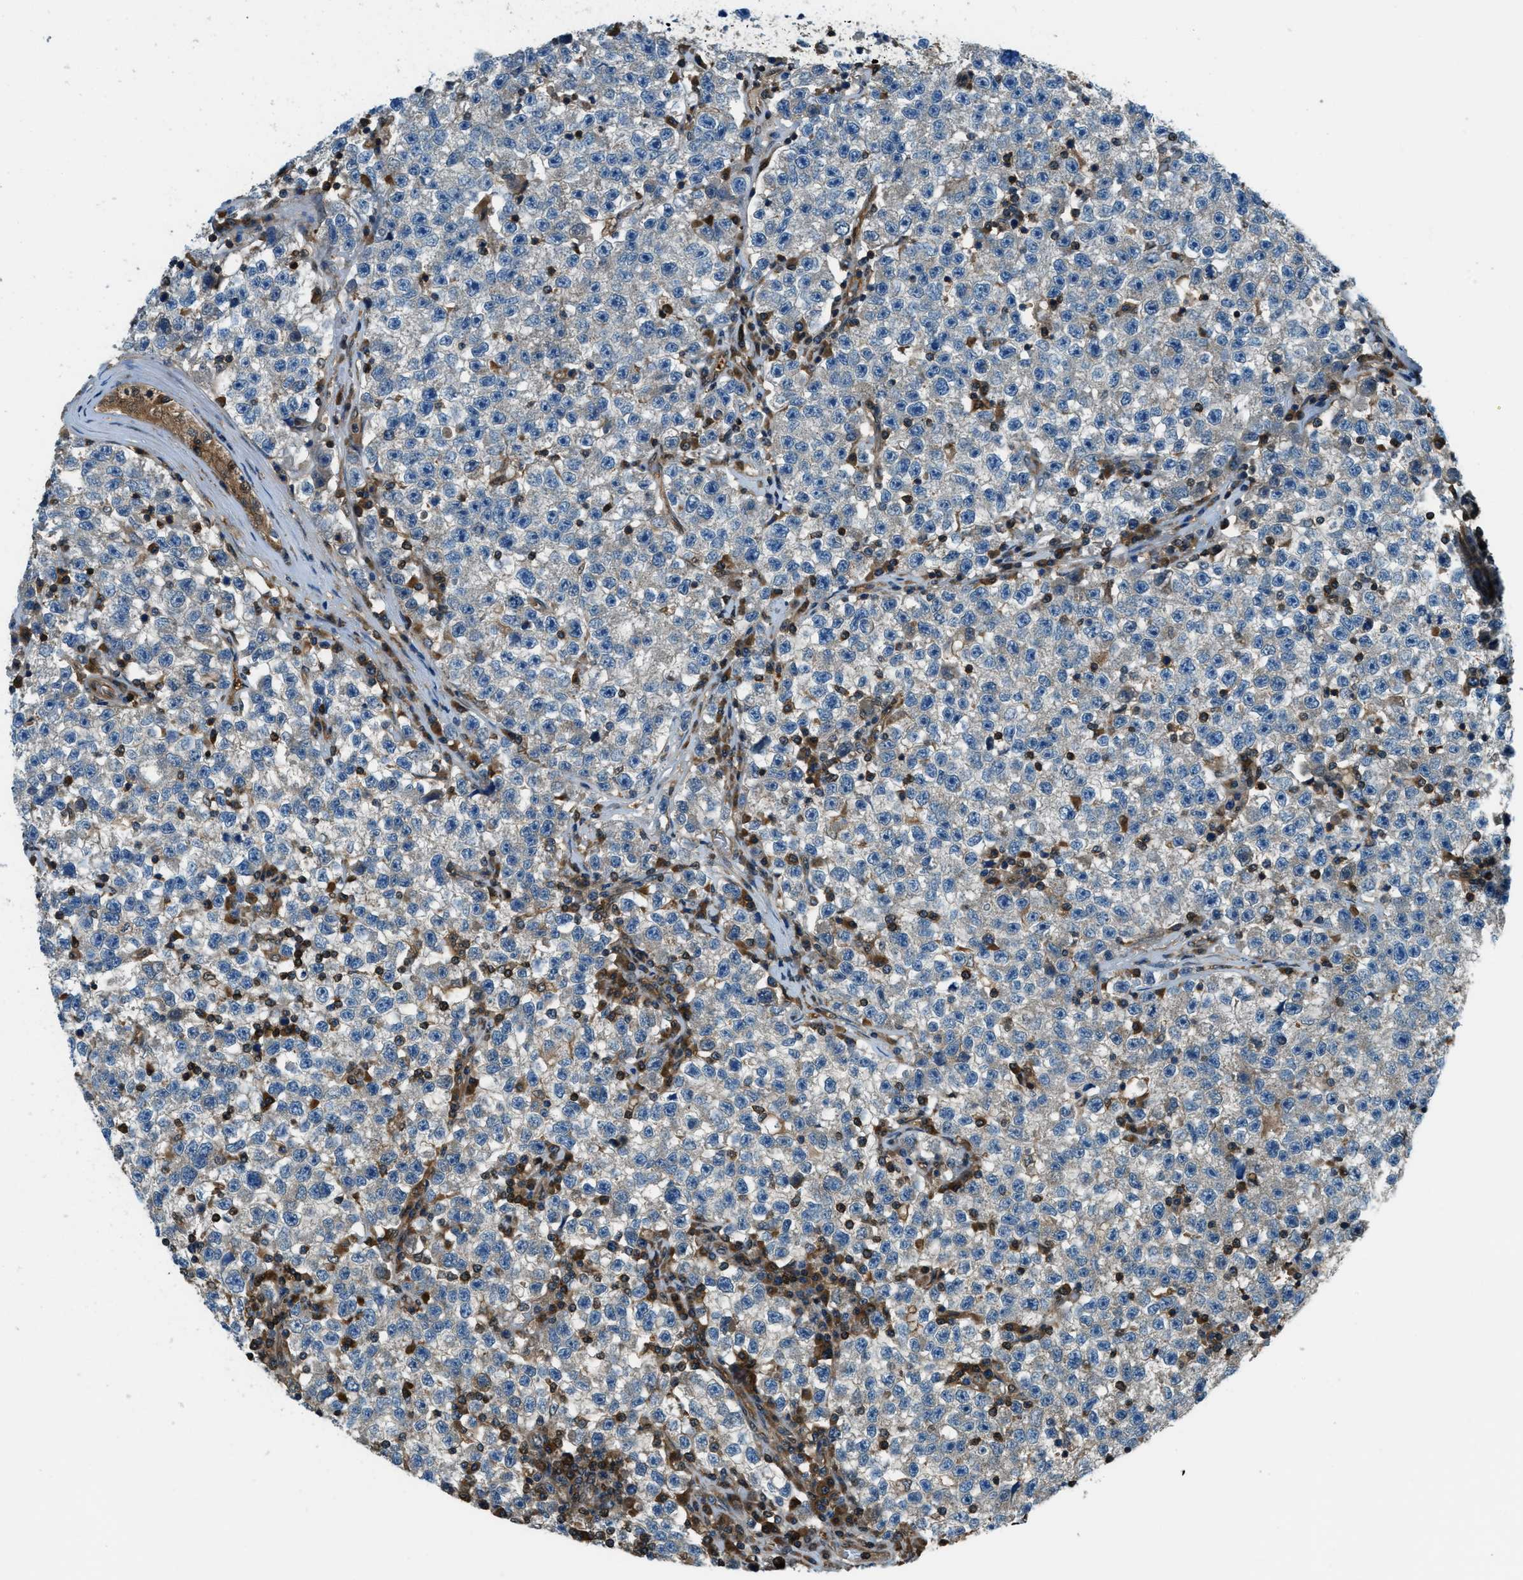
{"staining": {"intensity": "weak", "quantity": "<25%", "location": "cytoplasmic/membranous"}, "tissue": "testis cancer", "cell_type": "Tumor cells", "image_type": "cancer", "snomed": [{"axis": "morphology", "description": "Seminoma, NOS"}, {"axis": "topography", "description": "Testis"}], "caption": "Histopathology image shows no significant protein staining in tumor cells of testis cancer.", "gene": "HEBP2", "patient": {"sex": "male", "age": 22}}